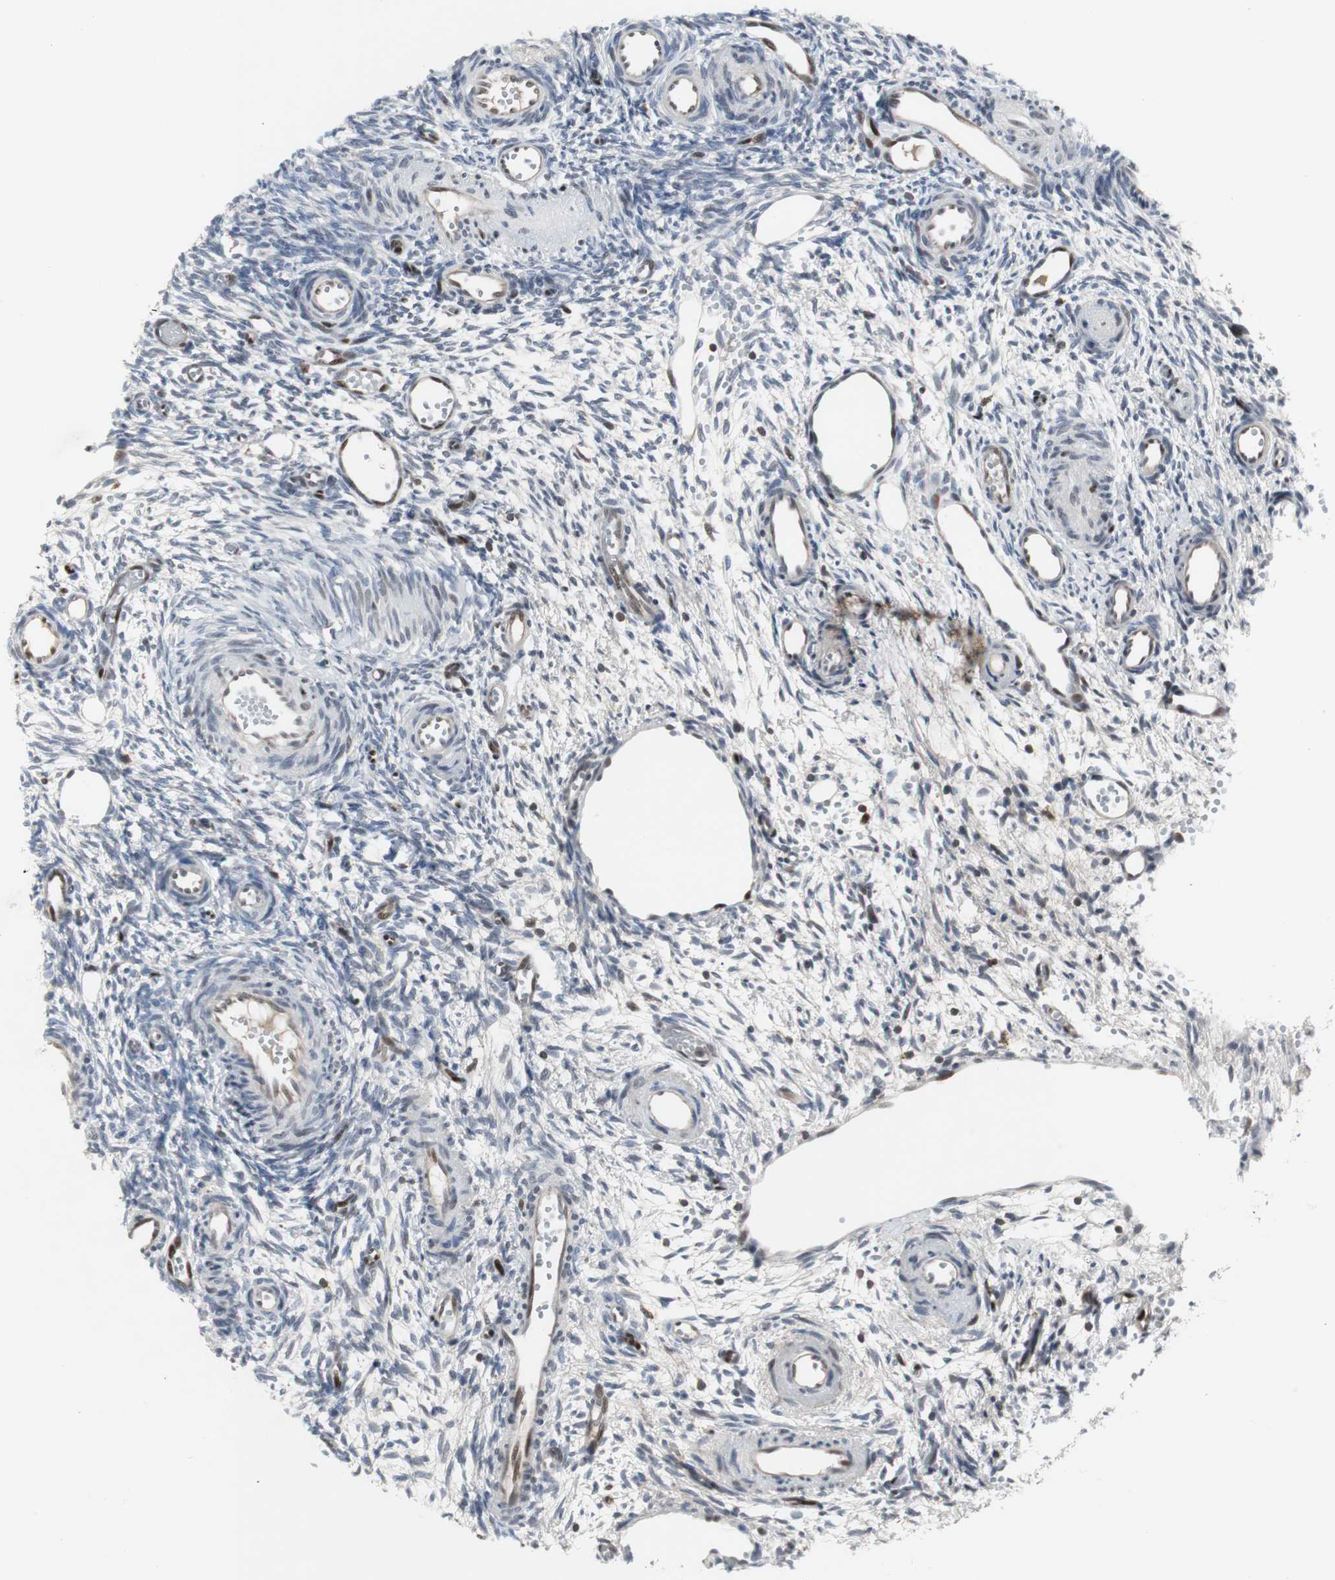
{"staining": {"intensity": "negative", "quantity": "none", "location": "none"}, "tissue": "ovary", "cell_type": "Ovarian stroma cells", "image_type": "normal", "snomed": [{"axis": "morphology", "description": "Normal tissue, NOS"}, {"axis": "topography", "description": "Ovary"}], "caption": "DAB (3,3'-diaminobenzidine) immunohistochemical staining of benign ovary demonstrates no significant expression in ovarian stroma cells.", "gene": "GRK2", "patient": {"sex": "female", "age": 35}}